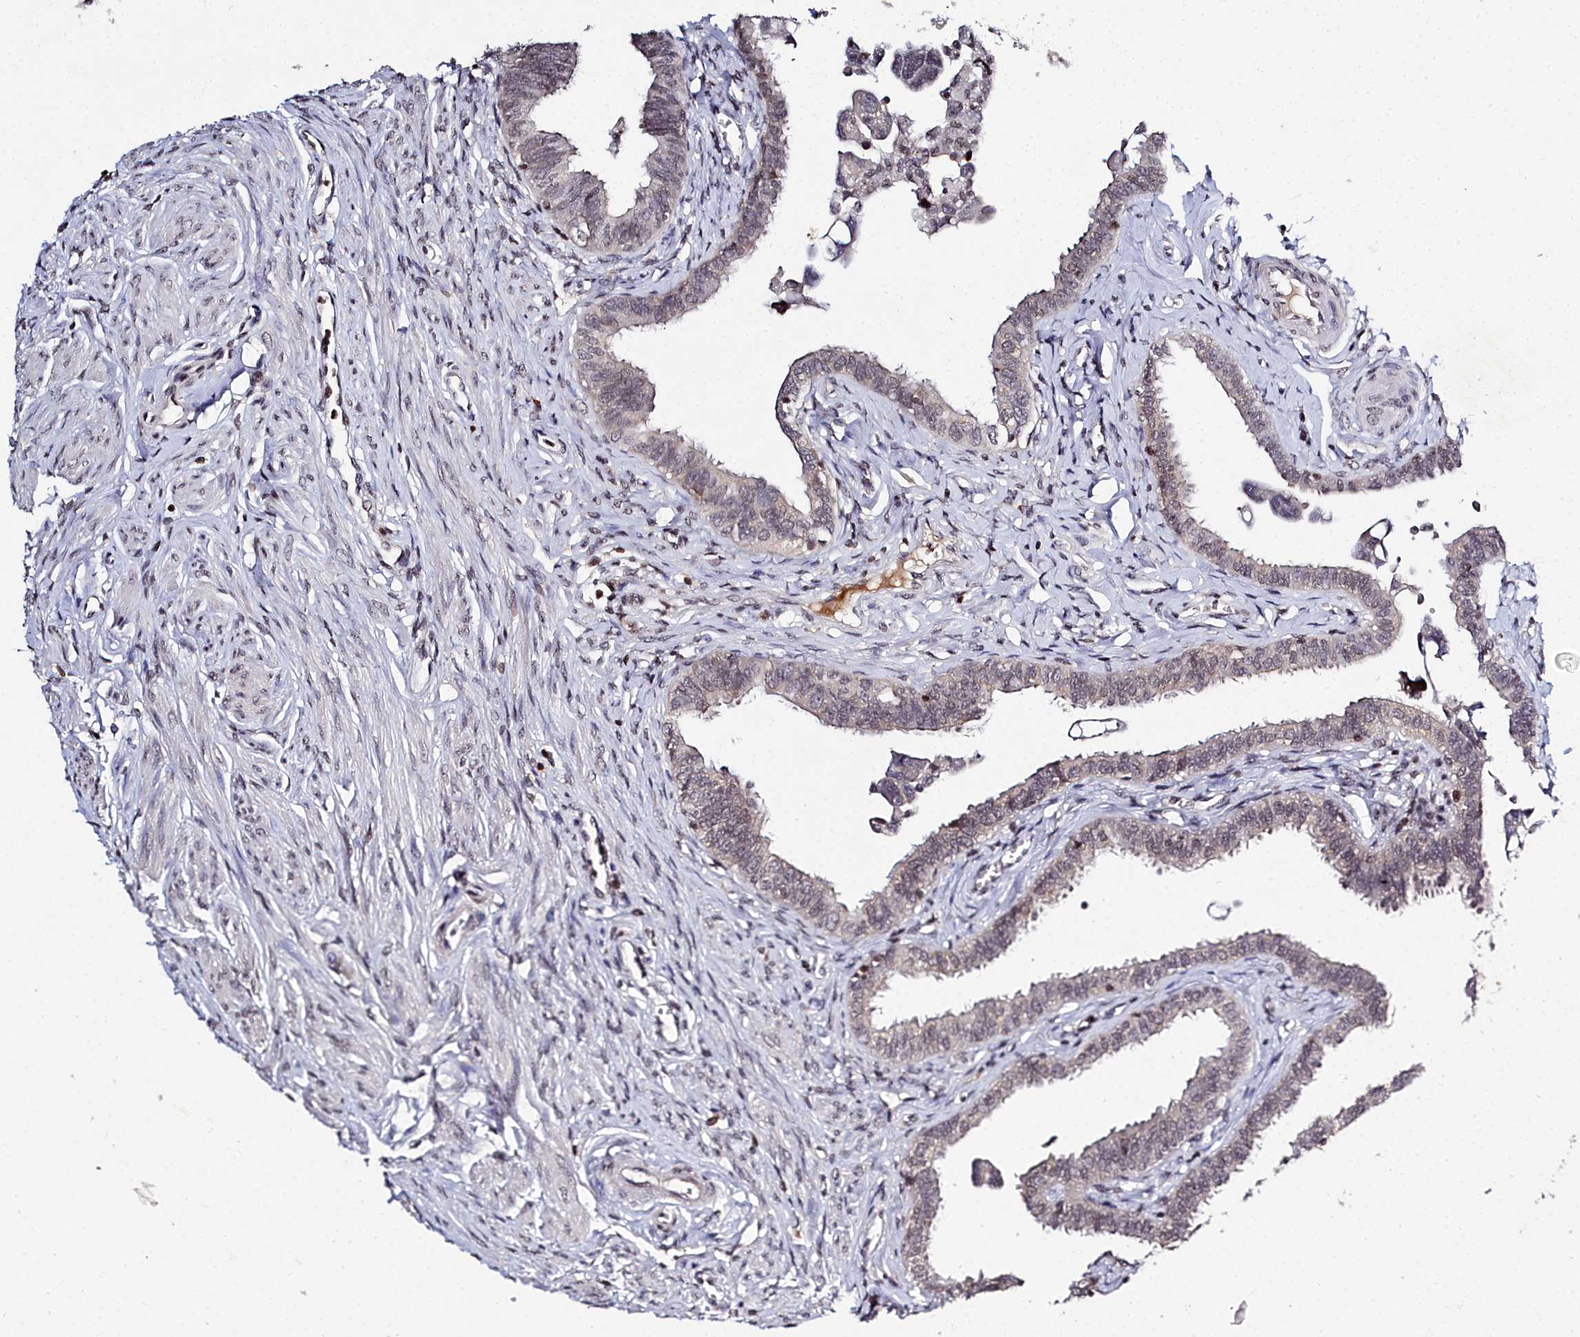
{"staining": {"intensity": "weak", "quantity": "25%-75%", "location": "cytoplasmic/membranous"}, "tissue": "fallopian tube", "cell_type": "Glandular cells", "image_type": "normal", "snomed": [{"axis": "morphology", "description": "Normal tissue, NOS"}, {"axis": "morphology", "description": "Carcinoma, NOS"}, {"axis": "topography", "description": "Fallopian tube"}, {"axis": "topography", "description": "Ovary"}], "caption": "Immunohistochemistry staining of normal fallopian tube, which exhibits low levels of weak cytoplasmic/membranous expression in about 25%-75% of glandular cells indicating weak cytoplasmic/membranous protein staining. The staining was performed using DAB (3,3'-diaminobenzidine) (brown) for protein detection and nuclei were counterstained in hematoxylin (blue).", "gene": "FZD4", "patient": {"sex": "female", "age": 59}}